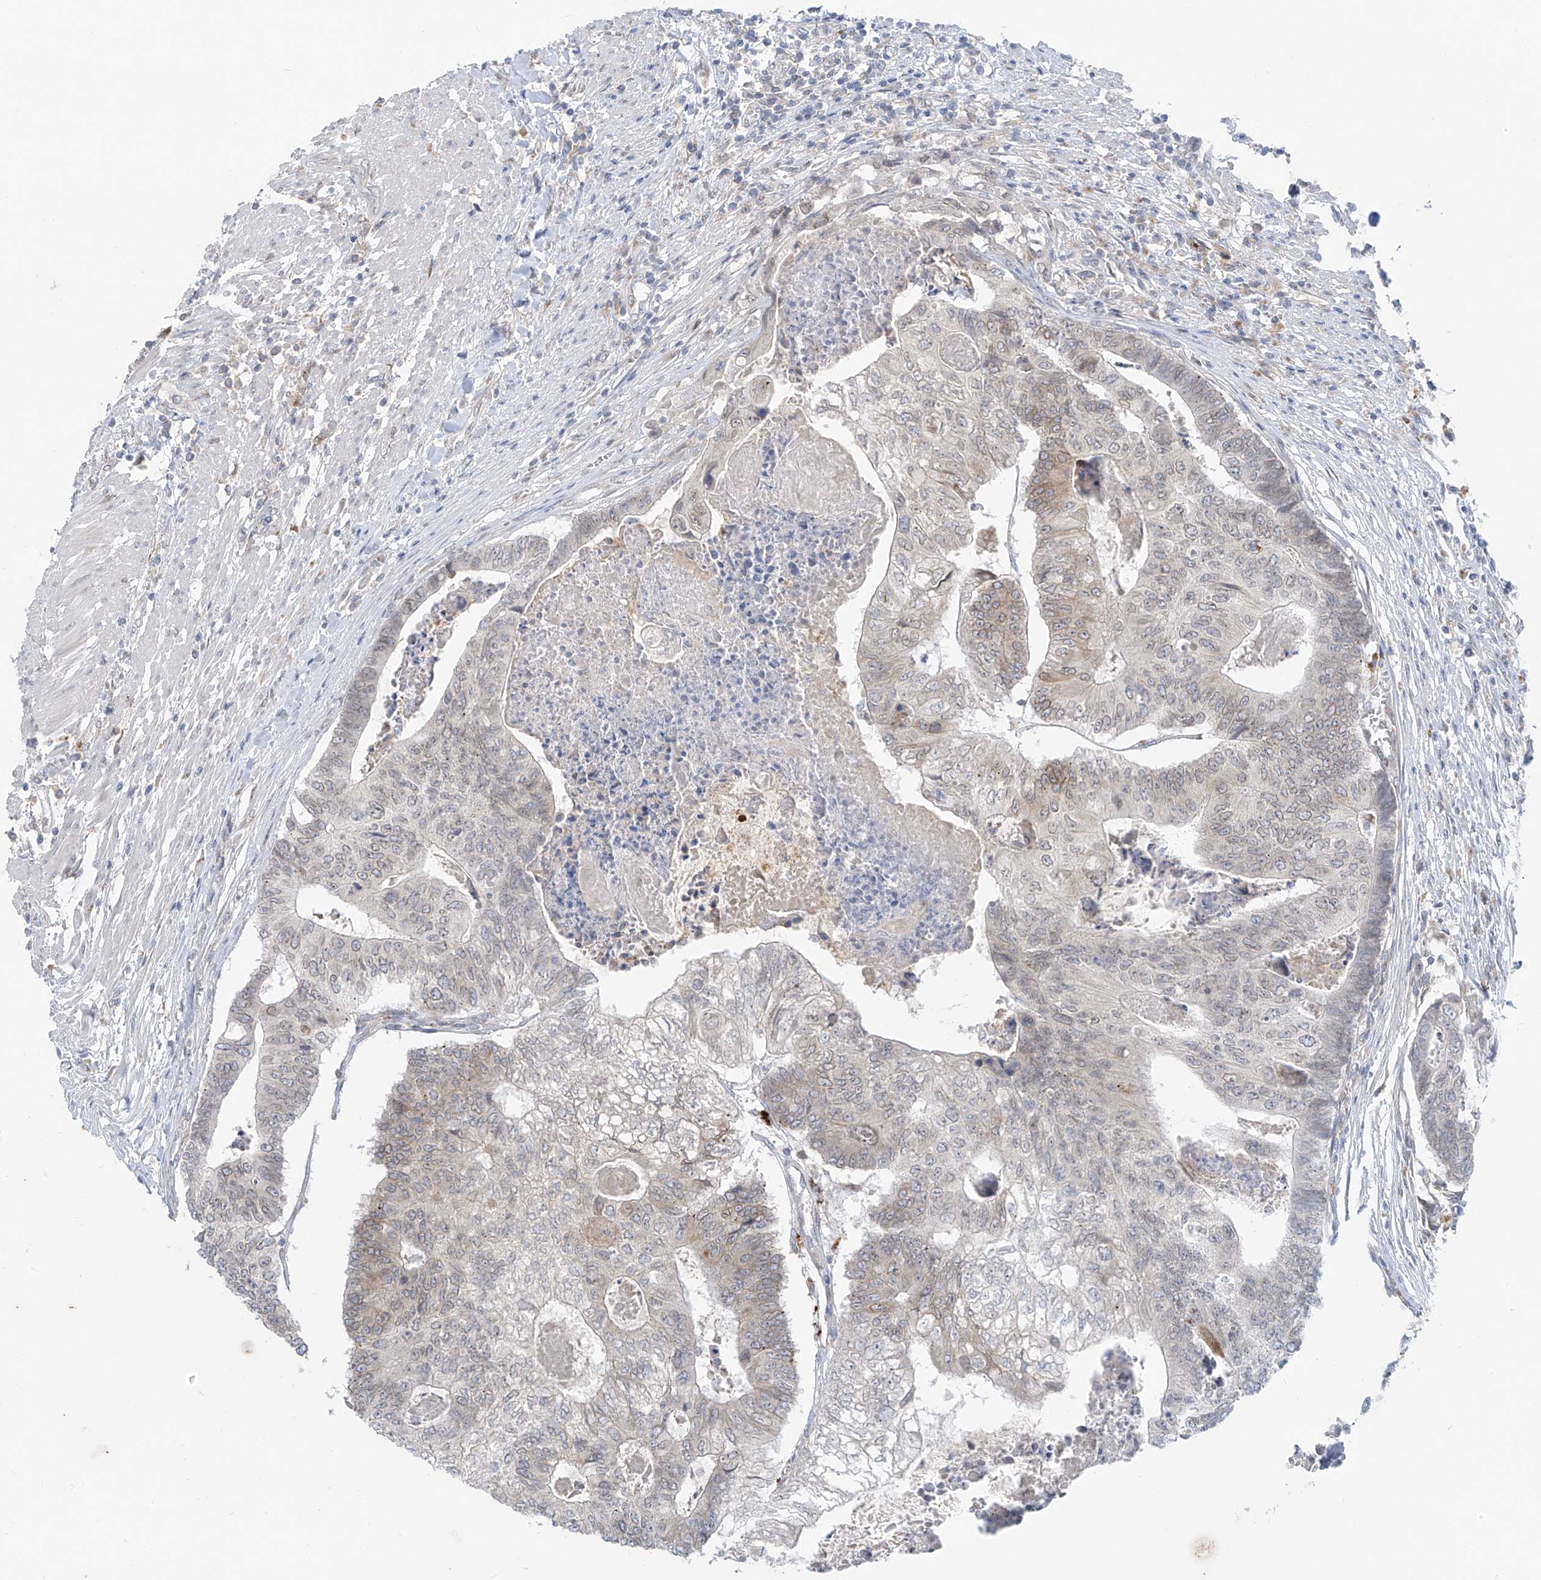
{"staining": {"intensity": "weak", "quantity": "<25%", "location": "cytoplasmic/membranous"}, "tissue": "colorectal cancer", "cell_type": "Tumor cells", "image_type": "cancer", "snomed": [{"axis": "morphology", "description": "Adenocarcinoma, NOS"}, {"axis": "topography", "description": "Colon"}], "caption": "Immunohistochemical staining of colorectal cancer (adenocarcinoma) shows no significant positivity in tumor cells.", "gene": "KRTAP25-1", "patient": {"sex": "female", "age": 67}}